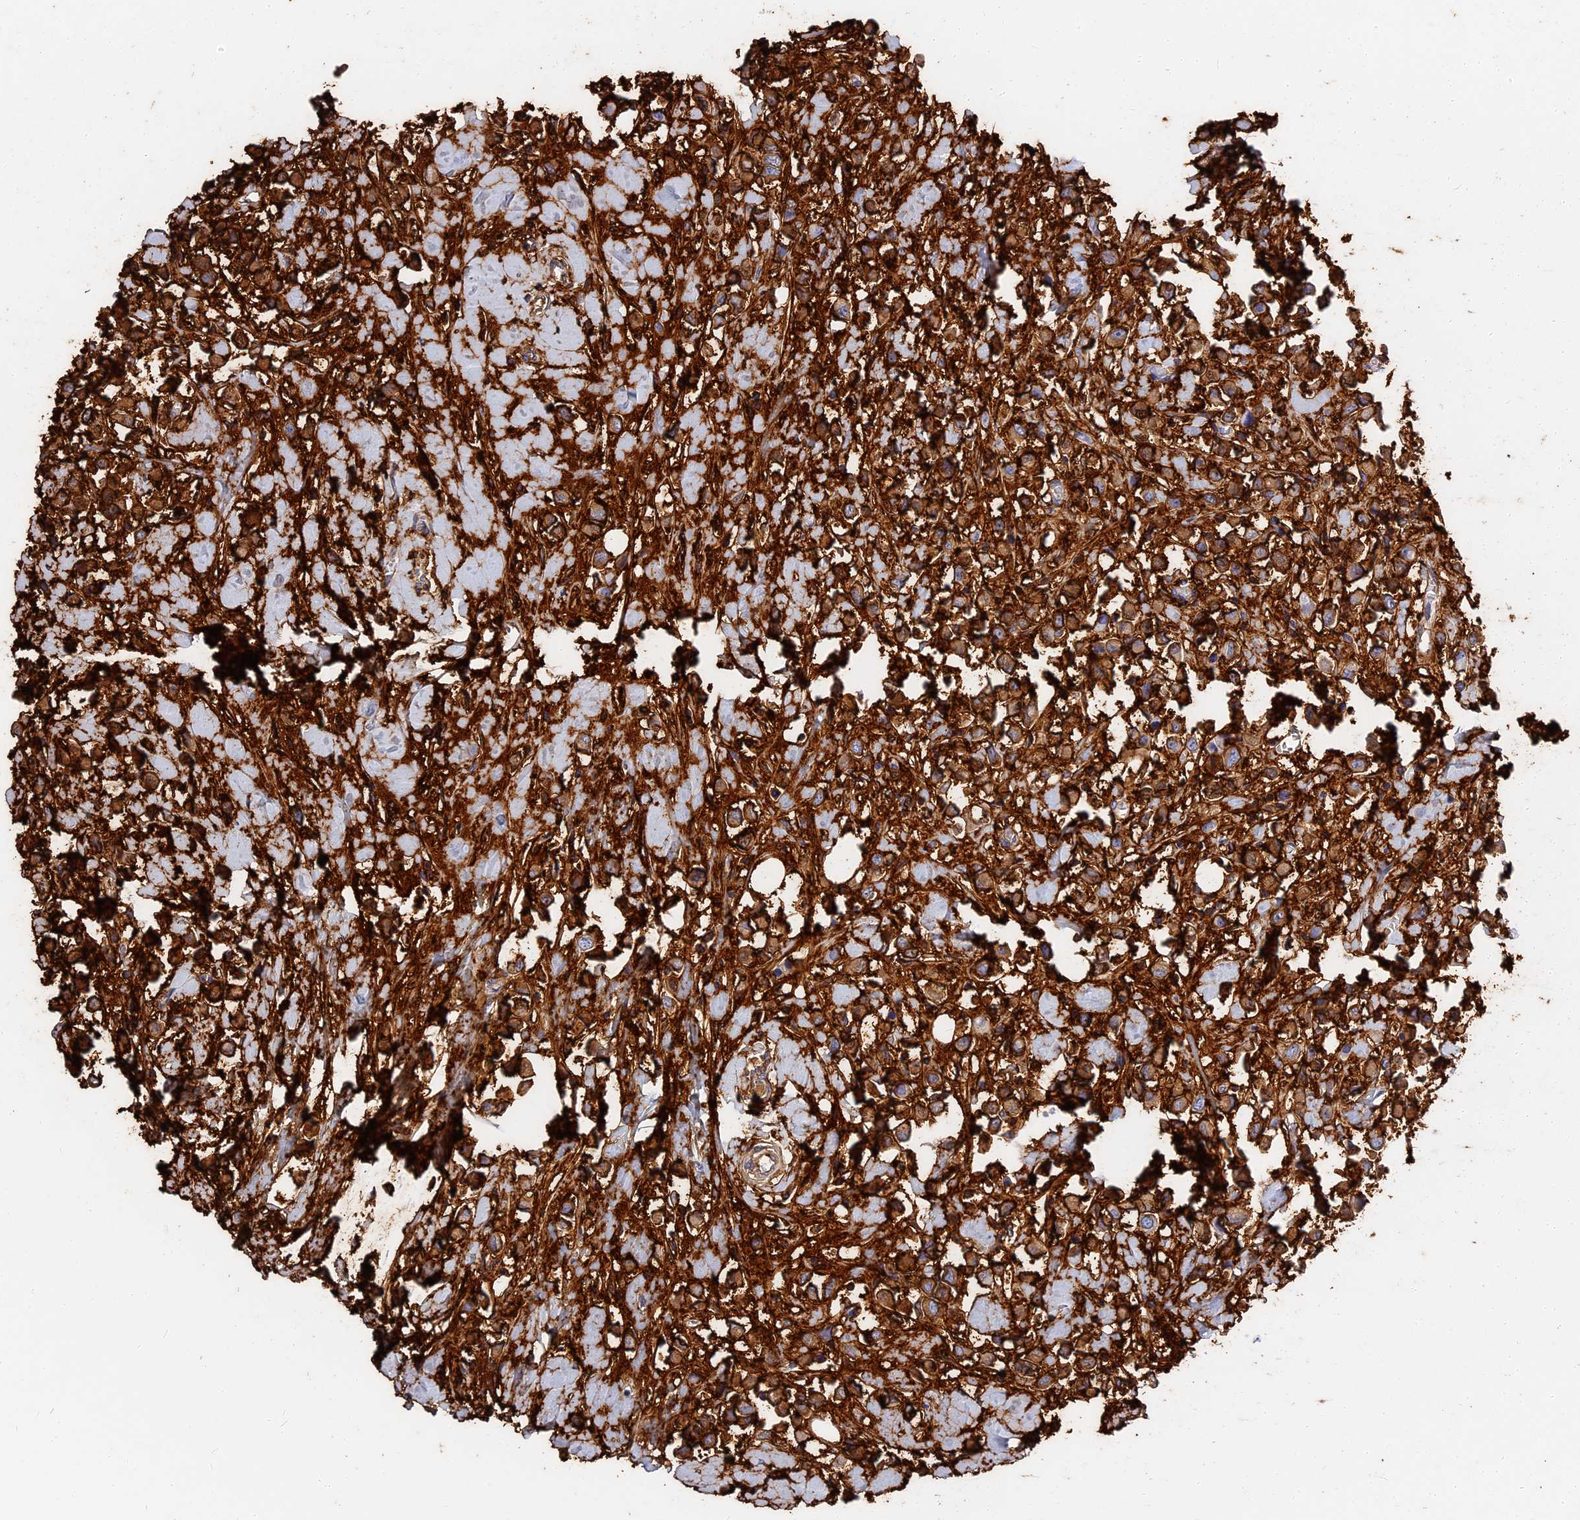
{"staining": {"intensity": "moderate", "quantity": ">75%", "location": "cytoplasmic/membranous"}, "tissue": "breast cancer", "cell_type": "Tumor cells", "image_type": "cancer", "snomed": [{"axis": "morphology", "description": "Duct carcinoma"}, {"axis": "topography", "description": "Breast"}], "caption": "Protein positivity by IHC displays moderate cytoplasmic/membranous expression in about >75% of tumor cells in breast cancer (invasive ductal carcinoma). The staining was performed using DAB to visualize the protein expression in brown, while the nuclei were stained in blue with hematoxylin (Magnification: 20x).", "gene": "ITIH1", "patient": {"sex": "female", "age": 61}}